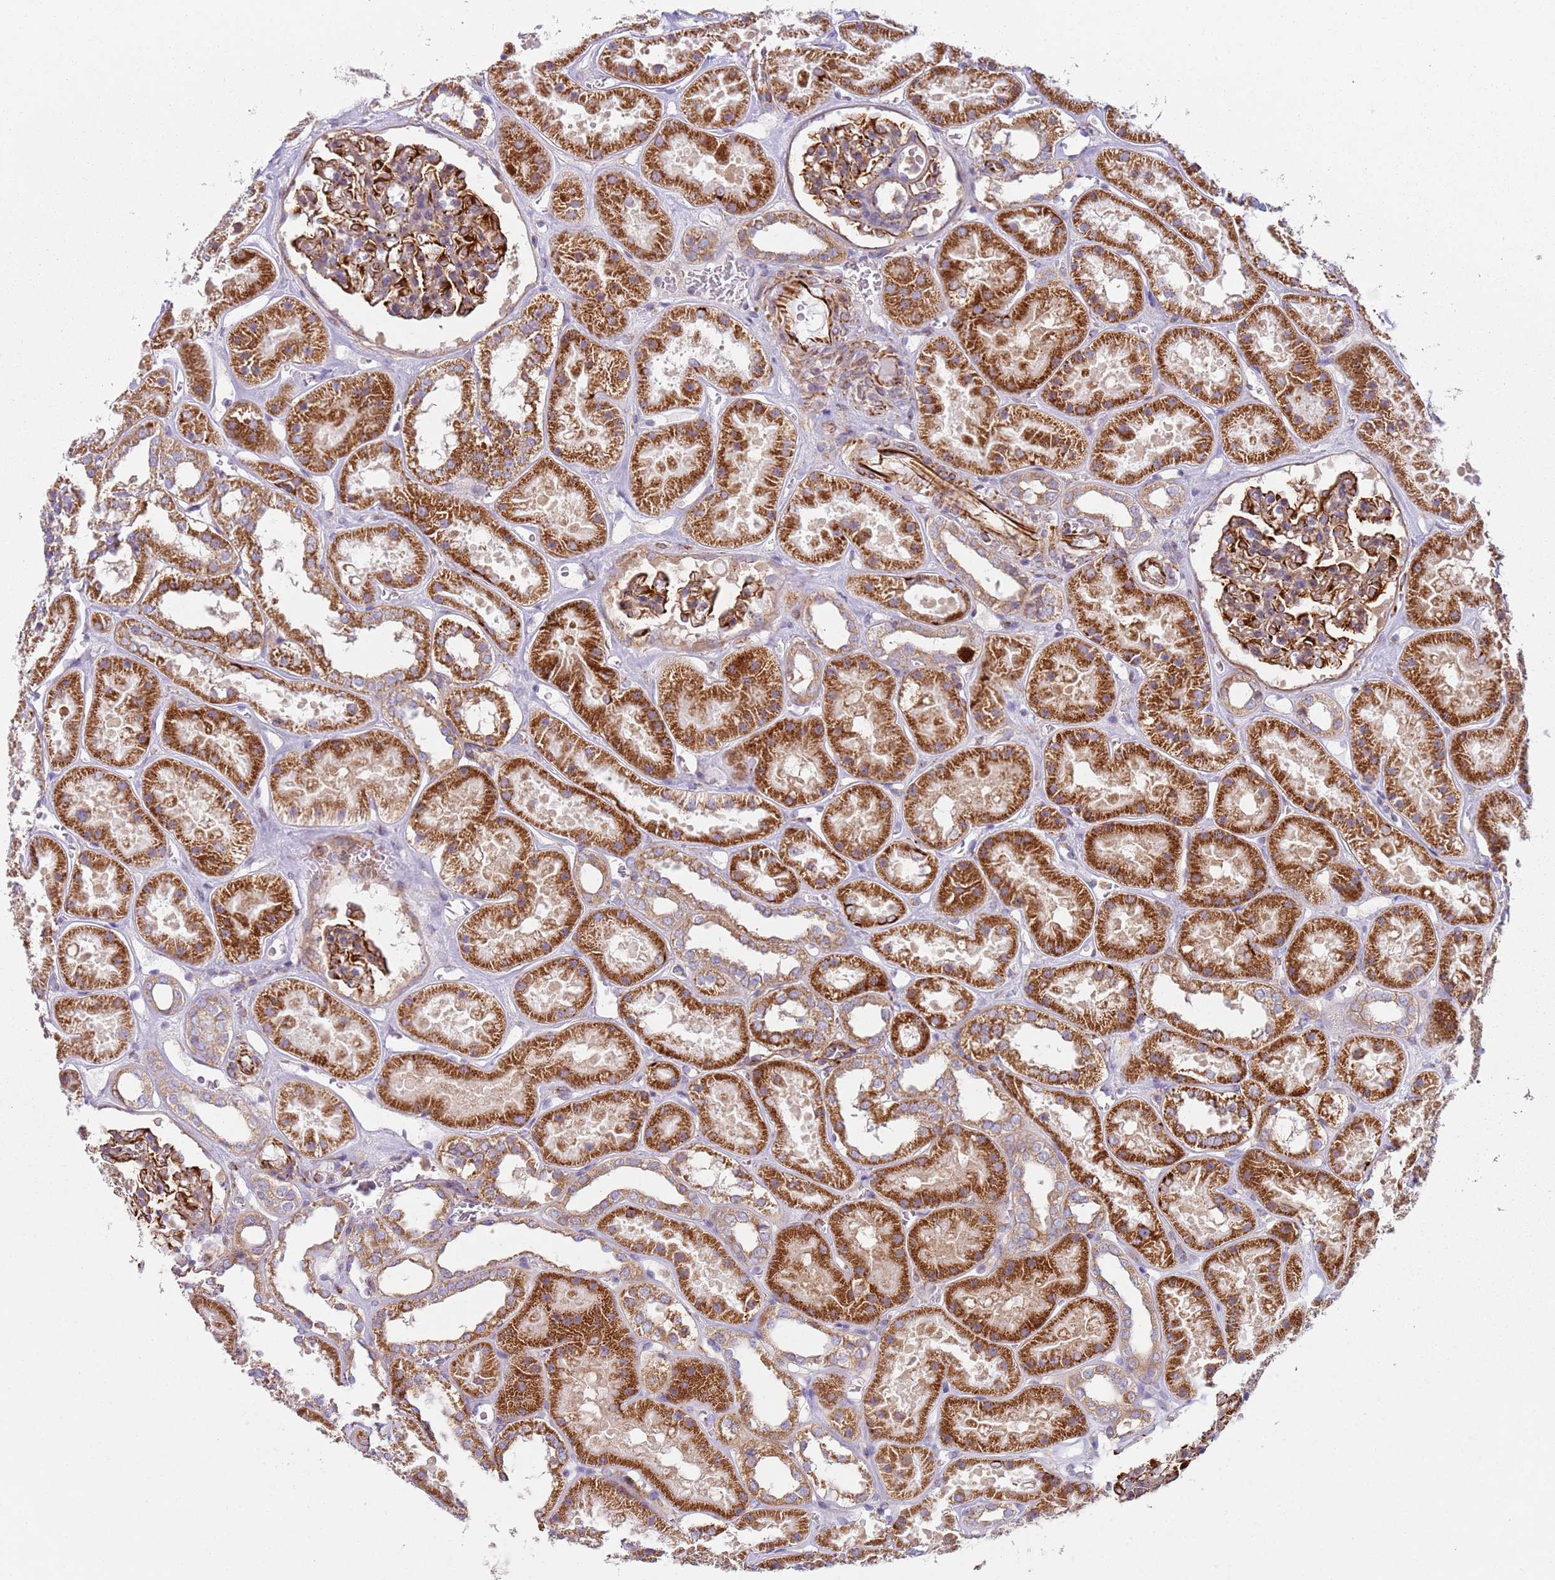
{"staining": {"intensity": "strong", "quantity": ">75%", "location": "cytoplasmic/membranous"}, "tissue": "kidney", "cell_type": "Cells in glomeruli", "image_type": "normal", "snomed": [{"axis": "morphology", "description": "Normal tissue, NOS"}, {"axis": "topography", "description": "Kidney"}], "caption": "Immunohistochemical staining of normal human kidney displays >75% levels of strong cytoplasmic/membranous protein positivity in about >75% of cells in glomeruli.", "gene": "SNAPIN", "patient": {"sex": "female", "age": 41}}